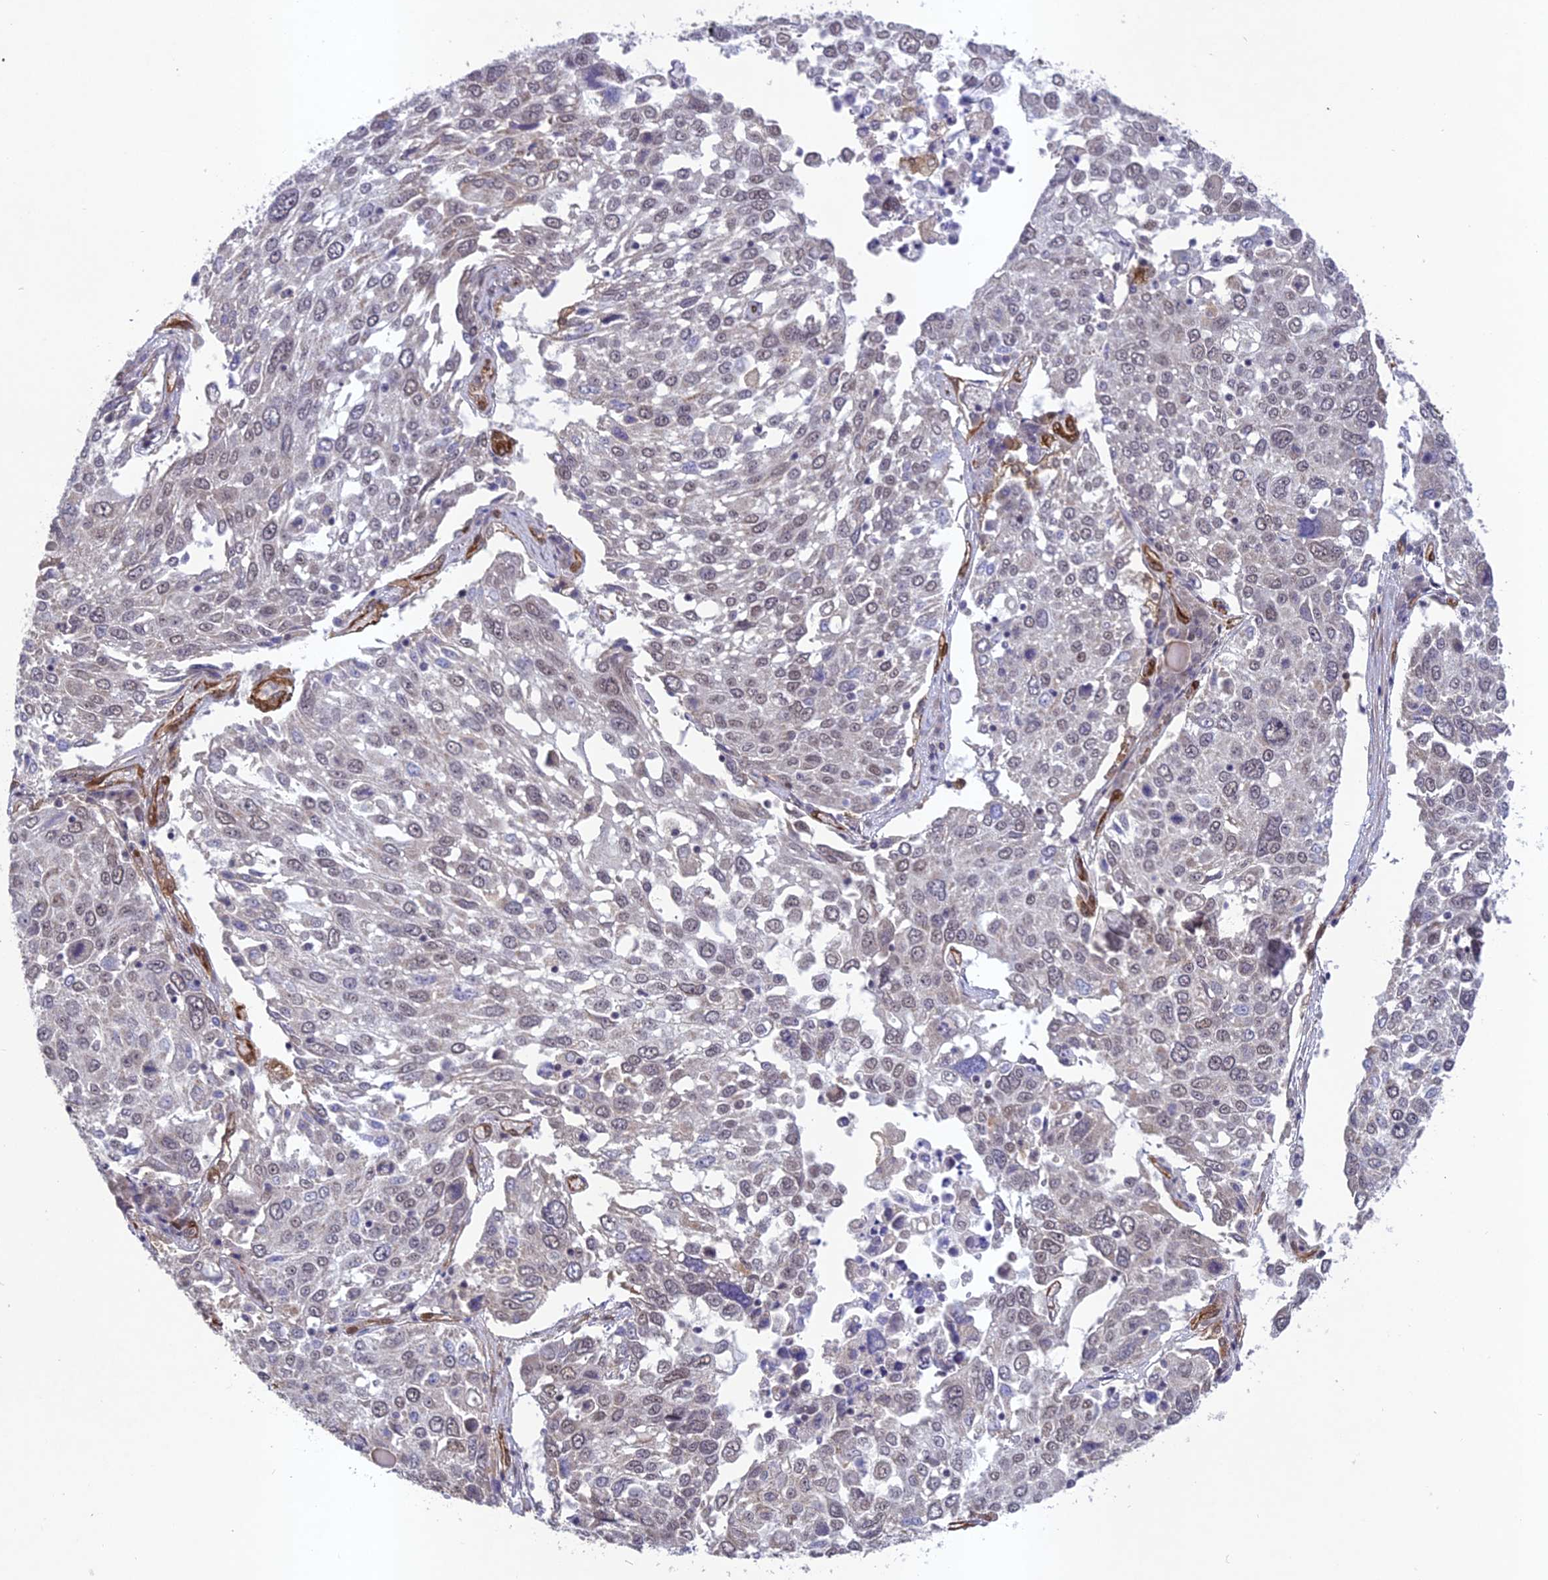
{"staining": {"intensity": "negative", "quantity": "none", "location": "none"}, "tissue": "lung cancer", "cell_type": "Tumor cells", "image_type": "cancer", "snomed": [{"axis": "morphology", "description": "Squamous cell carcinoma, NOS"}, {"axis": "topography", "description": "Lung"}], "caption": "Micrograph shows no significant protein positivity in tumor cells of squamous cell carcinoma (lung).", "gene": "TNS1", "patient": {"sex": "male", "age": 65}}